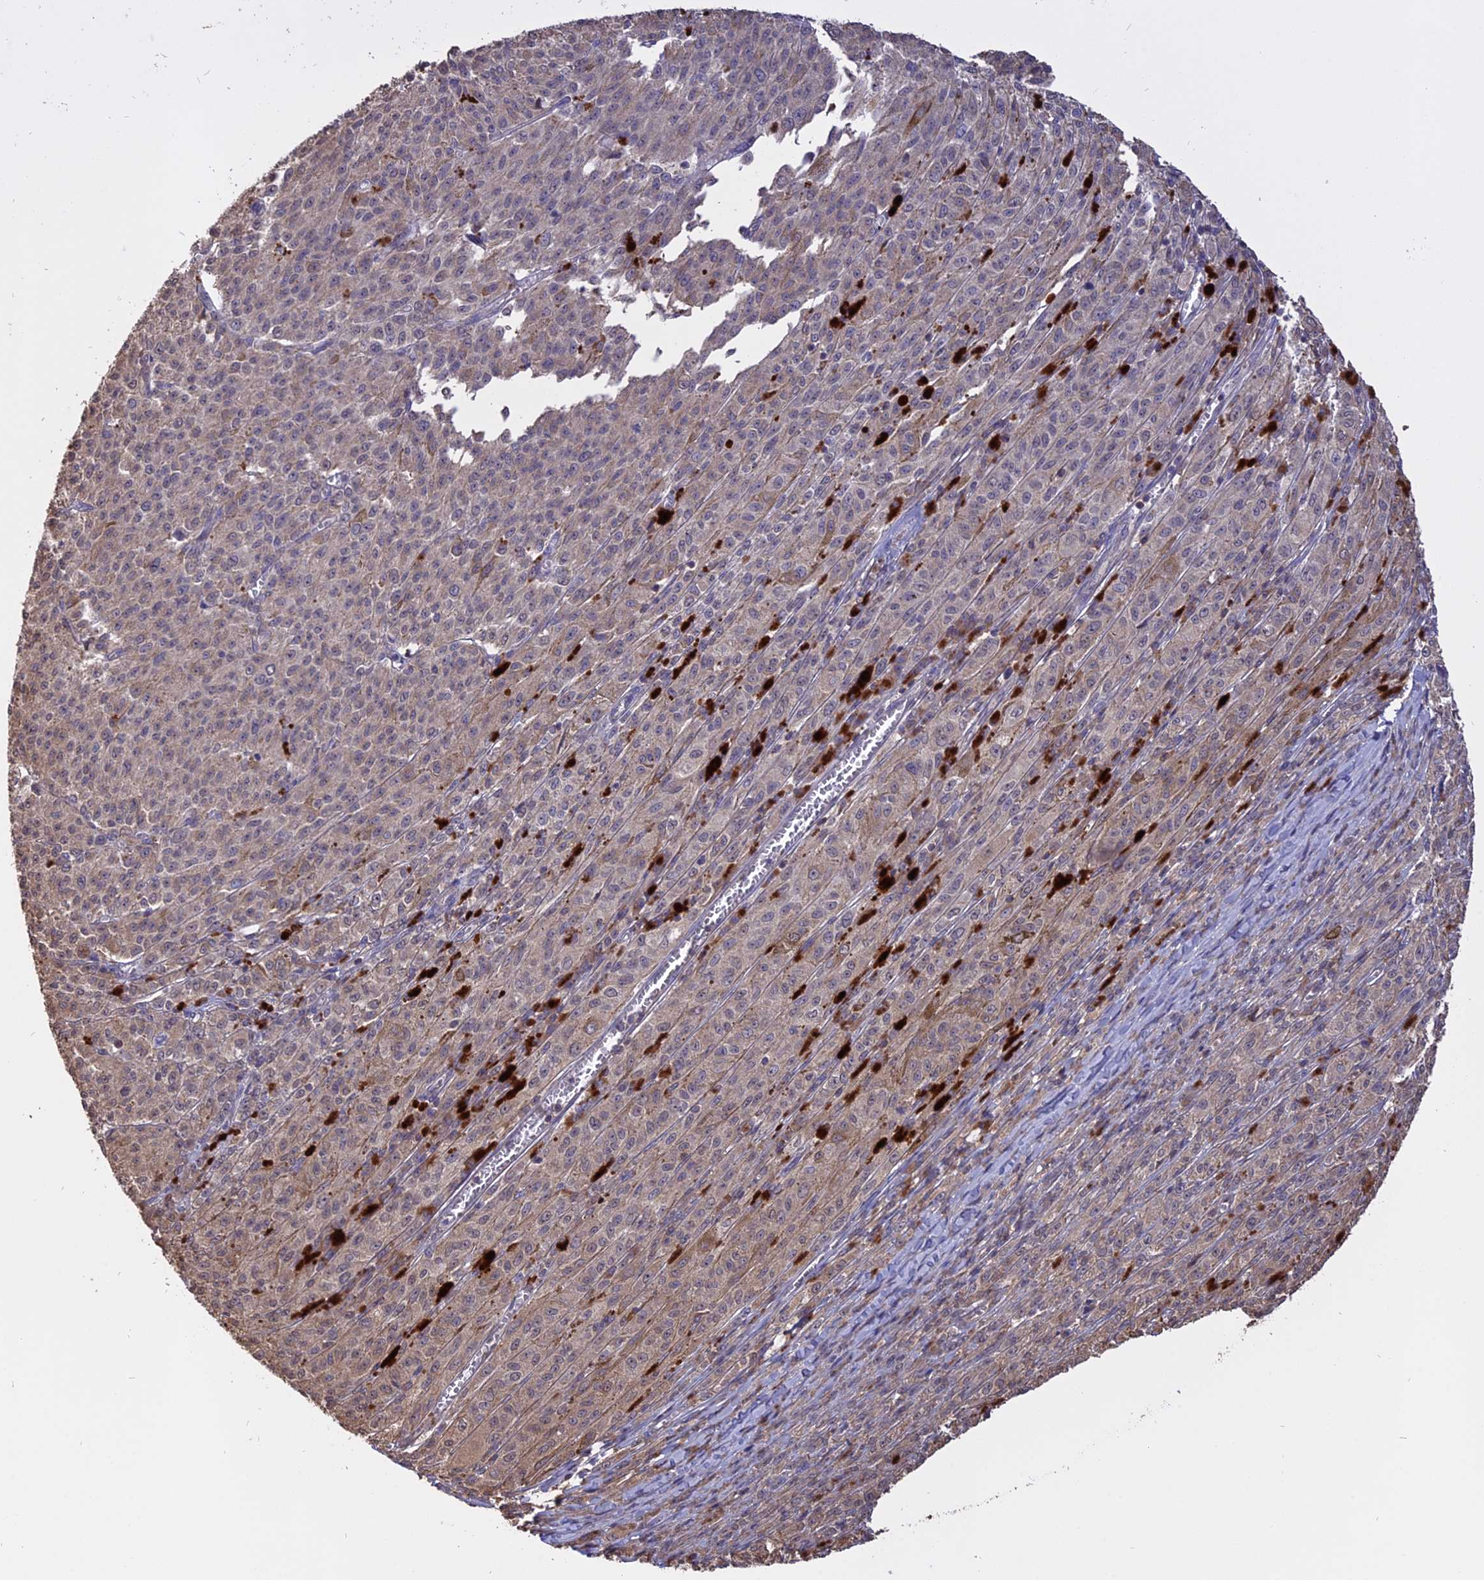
{"staining": {"intensity": "weak", "quantity": "<25%", "location": "cytoplasmic/membranous"}, "tissue": "melanoma", "cell_type": "Tumor cells", "image_type": "cancer", "snomed": [{"axis": "morphology", "description": "Malignant melanoma, NOS"}, {"axis": "topography", "description": "Skin"}], "caption": "IHC of human melanoma exhibits no positivity in tumor cells. (DAB (3,3'-diaminobenzidine) IHC with hematoxylin counter stain).", "gene": "CARMIL2", "patient": {"sex": "female", "age": 52}}